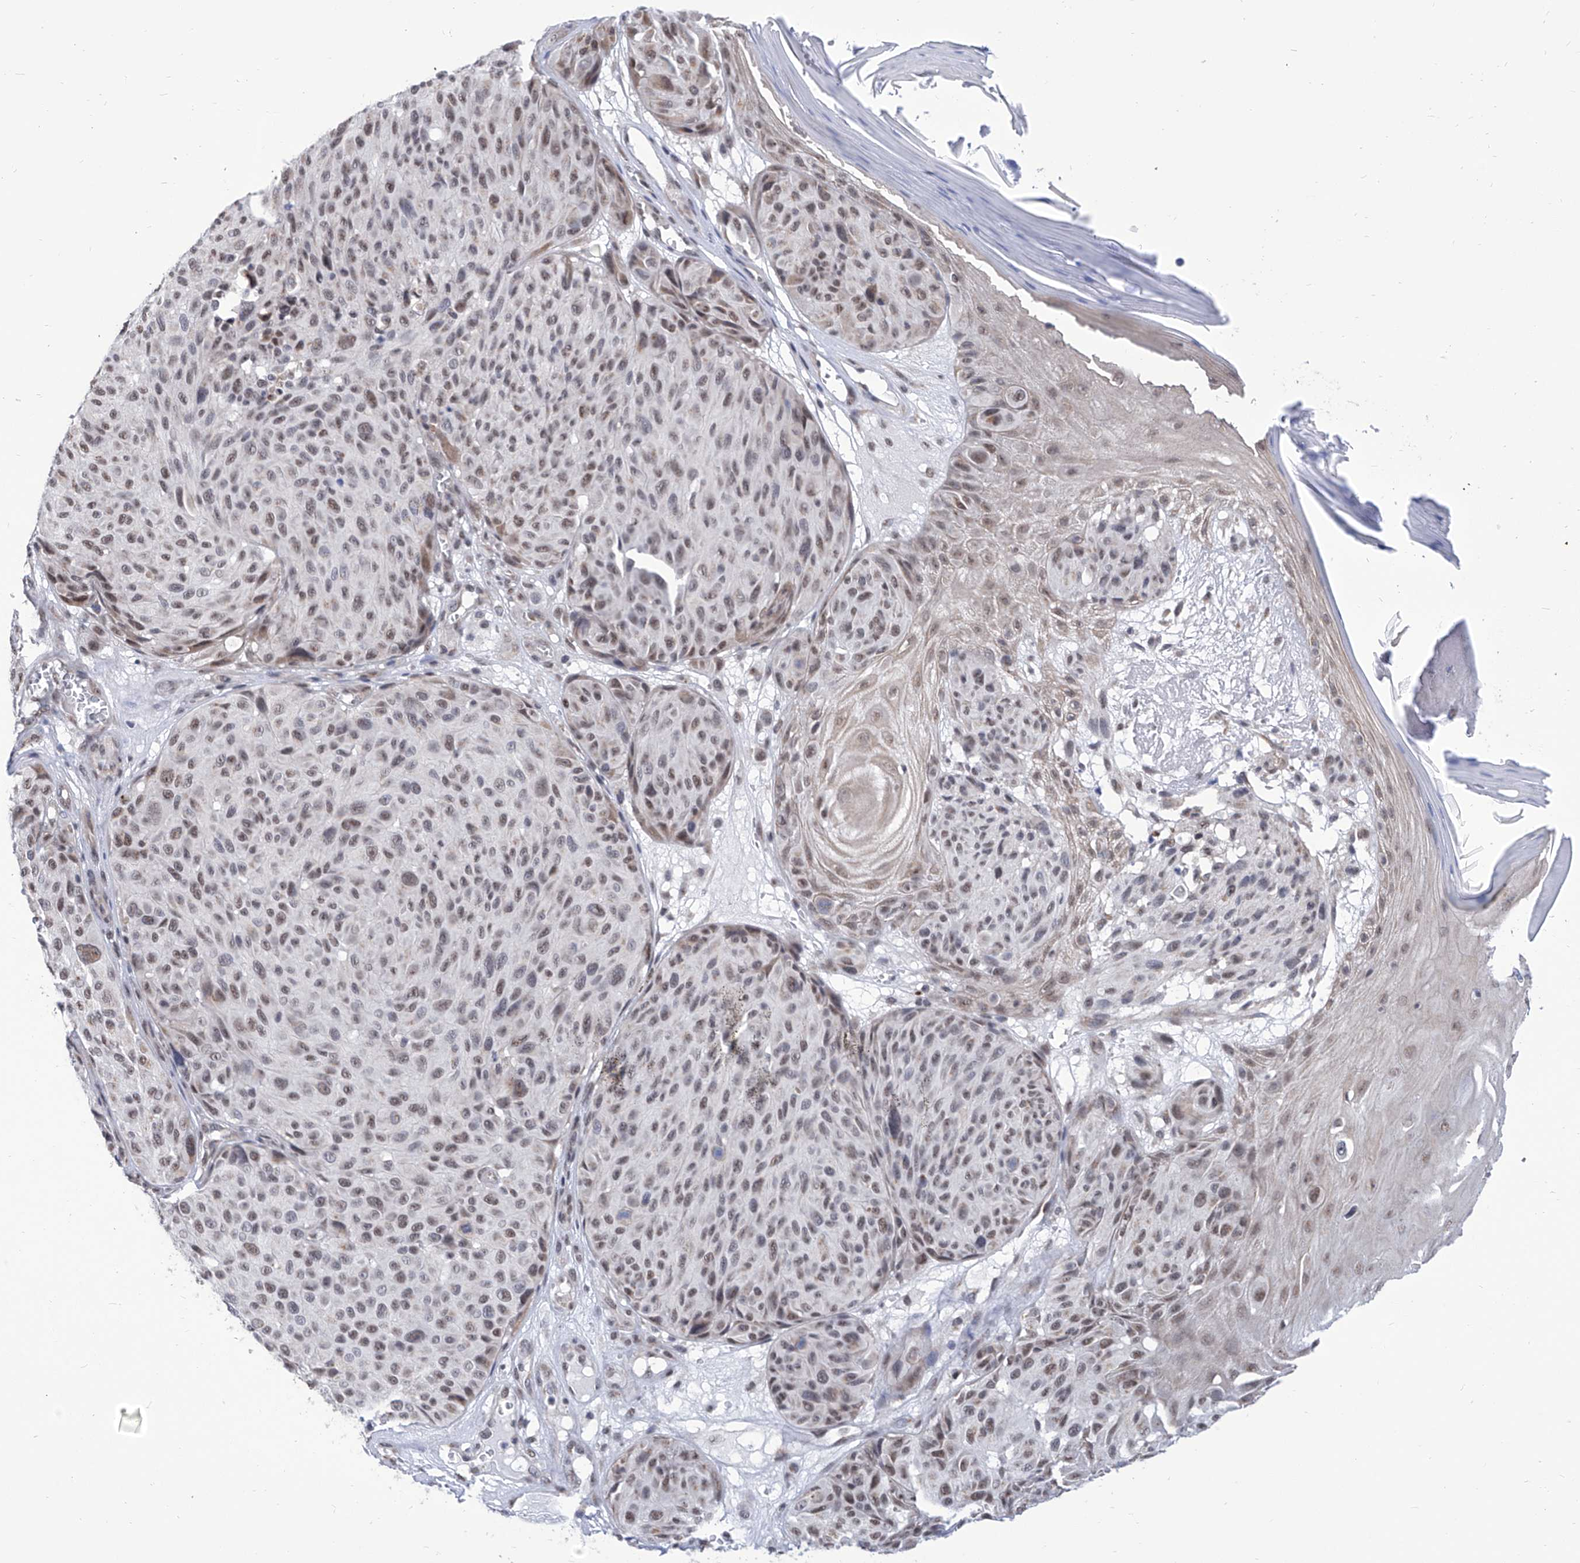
{"staining": {"intensity": "weak", "quantity": ">75%", "location": "nuclear"}, "tissue": "melanoma", "cell_type": "Tumor cells", "image_type": "cancer", "snomed": [{"axis": "morphology", "description": "Malignant melanoma, NOS"}, {"axis": "topography", "description": "Skin"}], "caption": "Melanoma stained for a protein reveals weak nuclear positivity in tumor cells.", "gene": "SART1", "patient": {"sex": "male", "age": 83}}